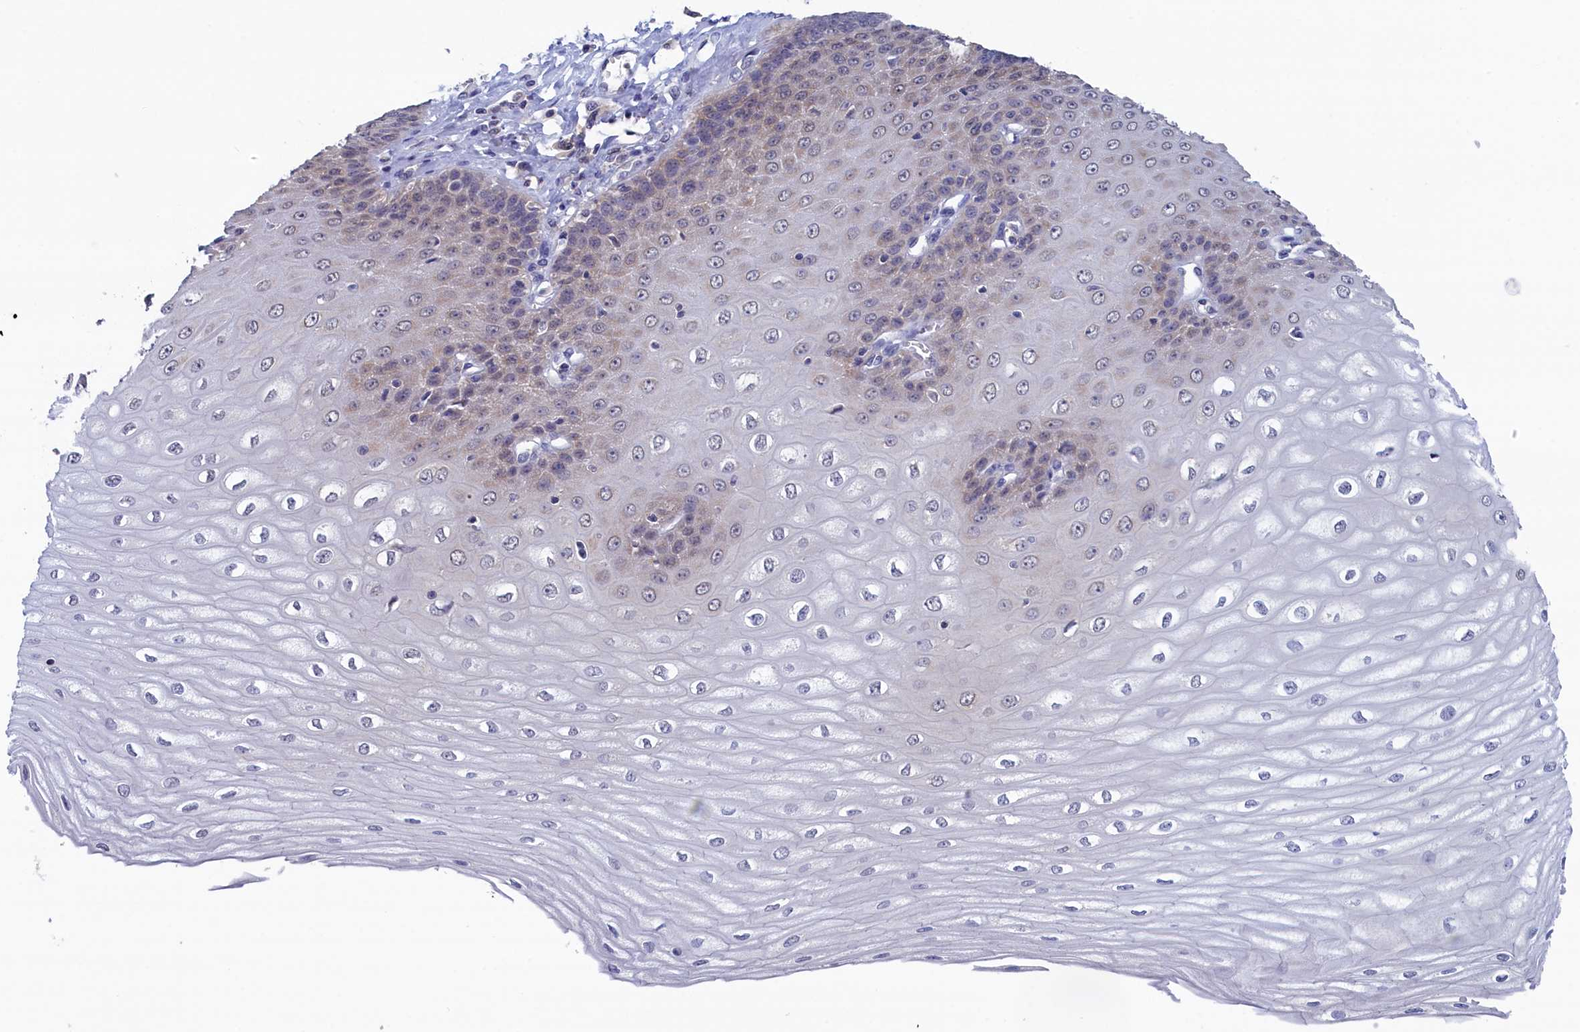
{"staining": {"intensity": "weak", "quantity": "25%-75%", "location": "cytoplasmic/membranous"}, "tissue": "esophagus", "cell_type": "Squamous epithelial cells", "image_type": "normal", "snomed": [{"axis": "morphology", "description": "Normal tissue, NOS"}, {"axis": "topography", "description": "Esophagus"}], "caption": "A photomicrograph of esophagus stained for a protein reveals weak cytoplasmic/membranous brown staining in squamous epithelial cells. The staining was performed using DAB (3,3'-diaminobenzidine) to visualize the protein expression in brown, while the nuclei were stained in blue with hematoxylin (Magnification: 20x).", "gene": "PGP", "patient": {"sex": "male", "age": 60}}